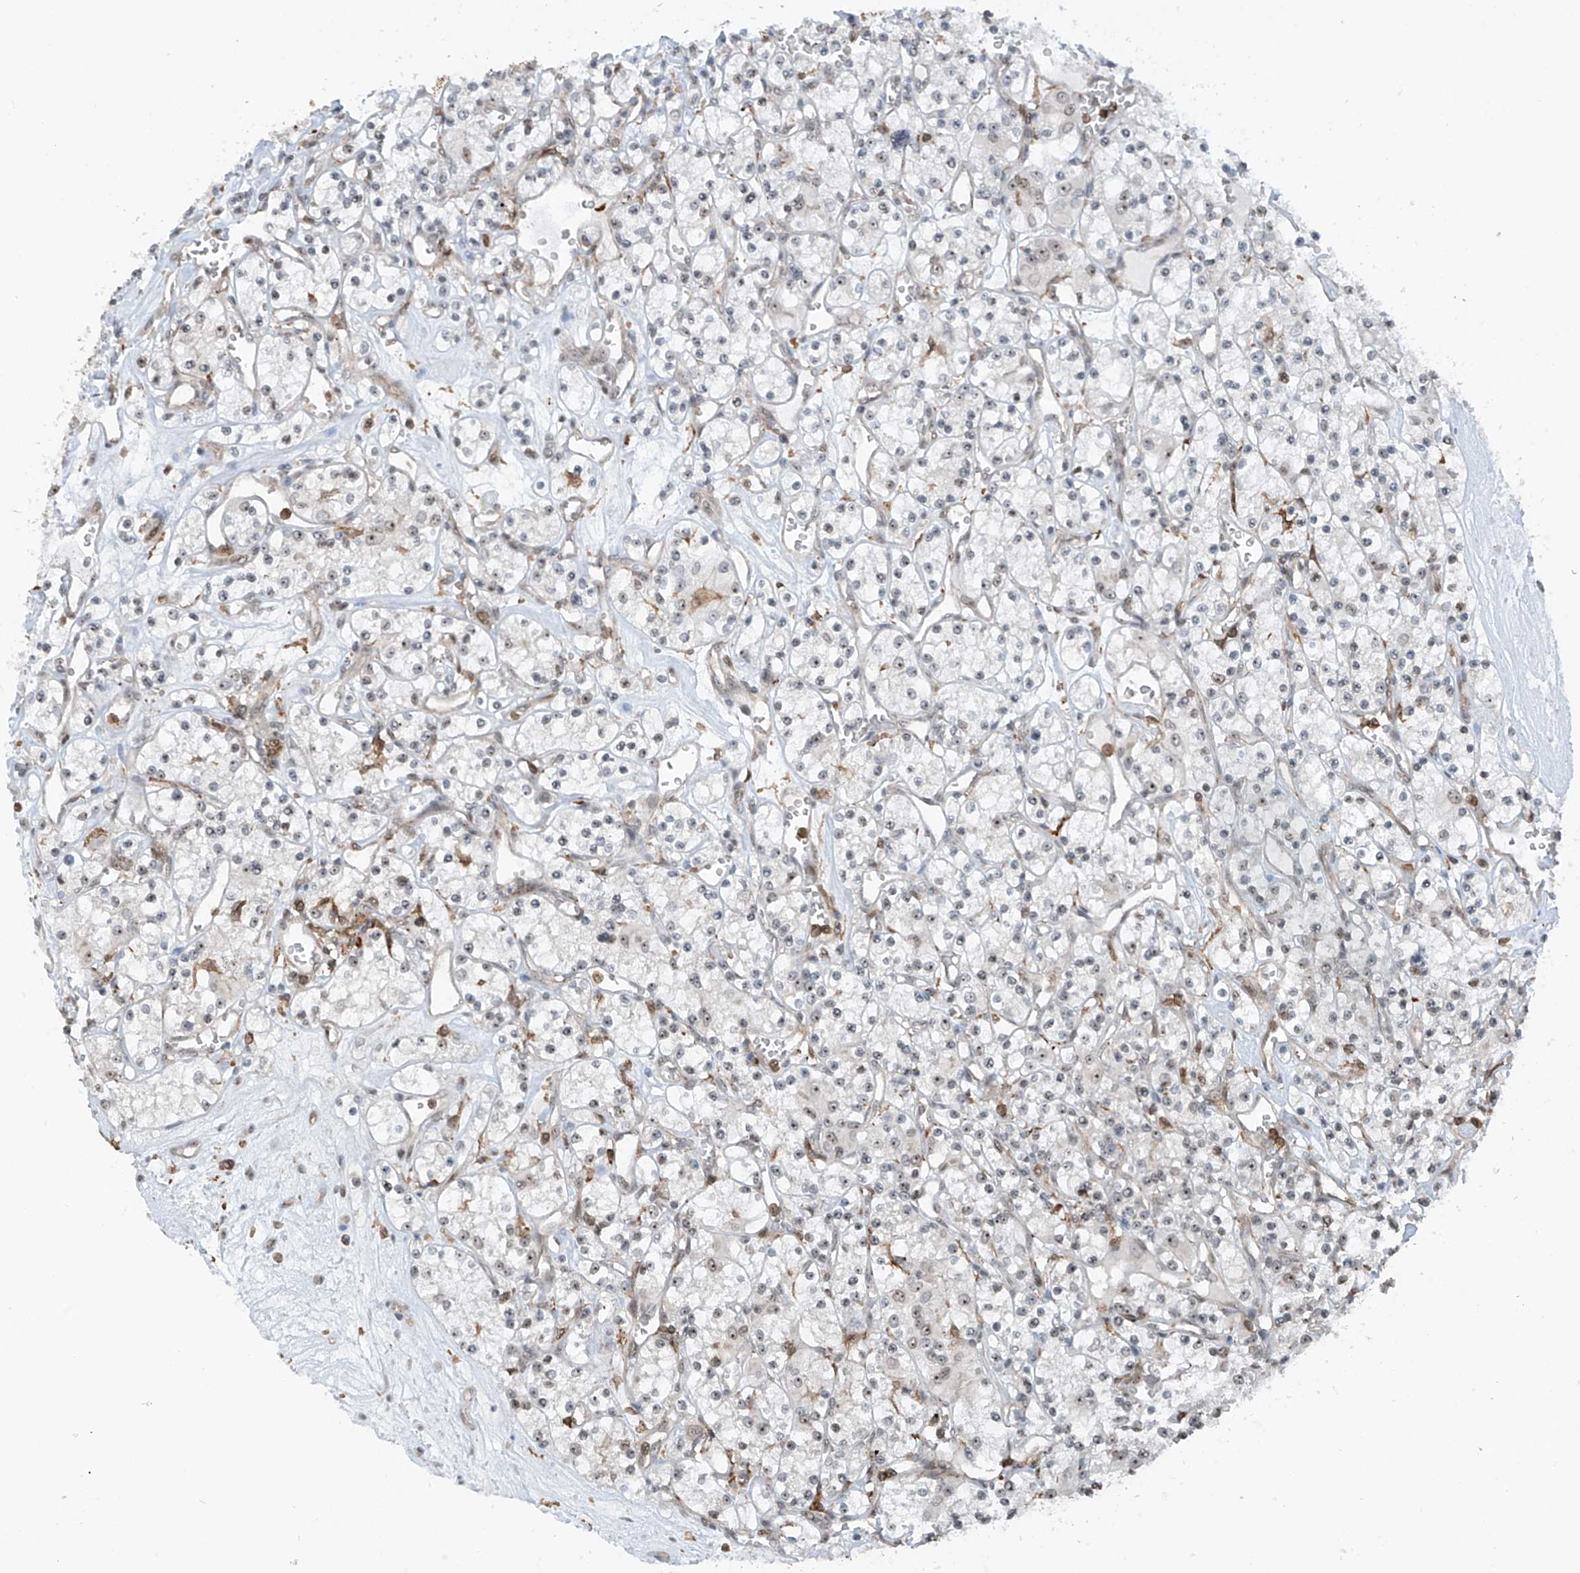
{"staining": {"intensity": "weak", "quantity": "25%-75%", "location": "nuclear"}, "tissue": "renal cancer", "cell_type": "Tumor cells", "image_type": "cancer", "snomed": [{"axis": "morphology", "description": "Adenocarcinoma, NOS"}, {"axis": "topography", "description": "Kidney"}], "caption": "Immunohistochemical staining of human renal cancer (adenocarcinoma) exhibits low levels of weak nuclear protein positivity in about 25%-75% of tumor cells.", "gene": "REPIN1", "patient": {"sex": "female", "age": 59}}